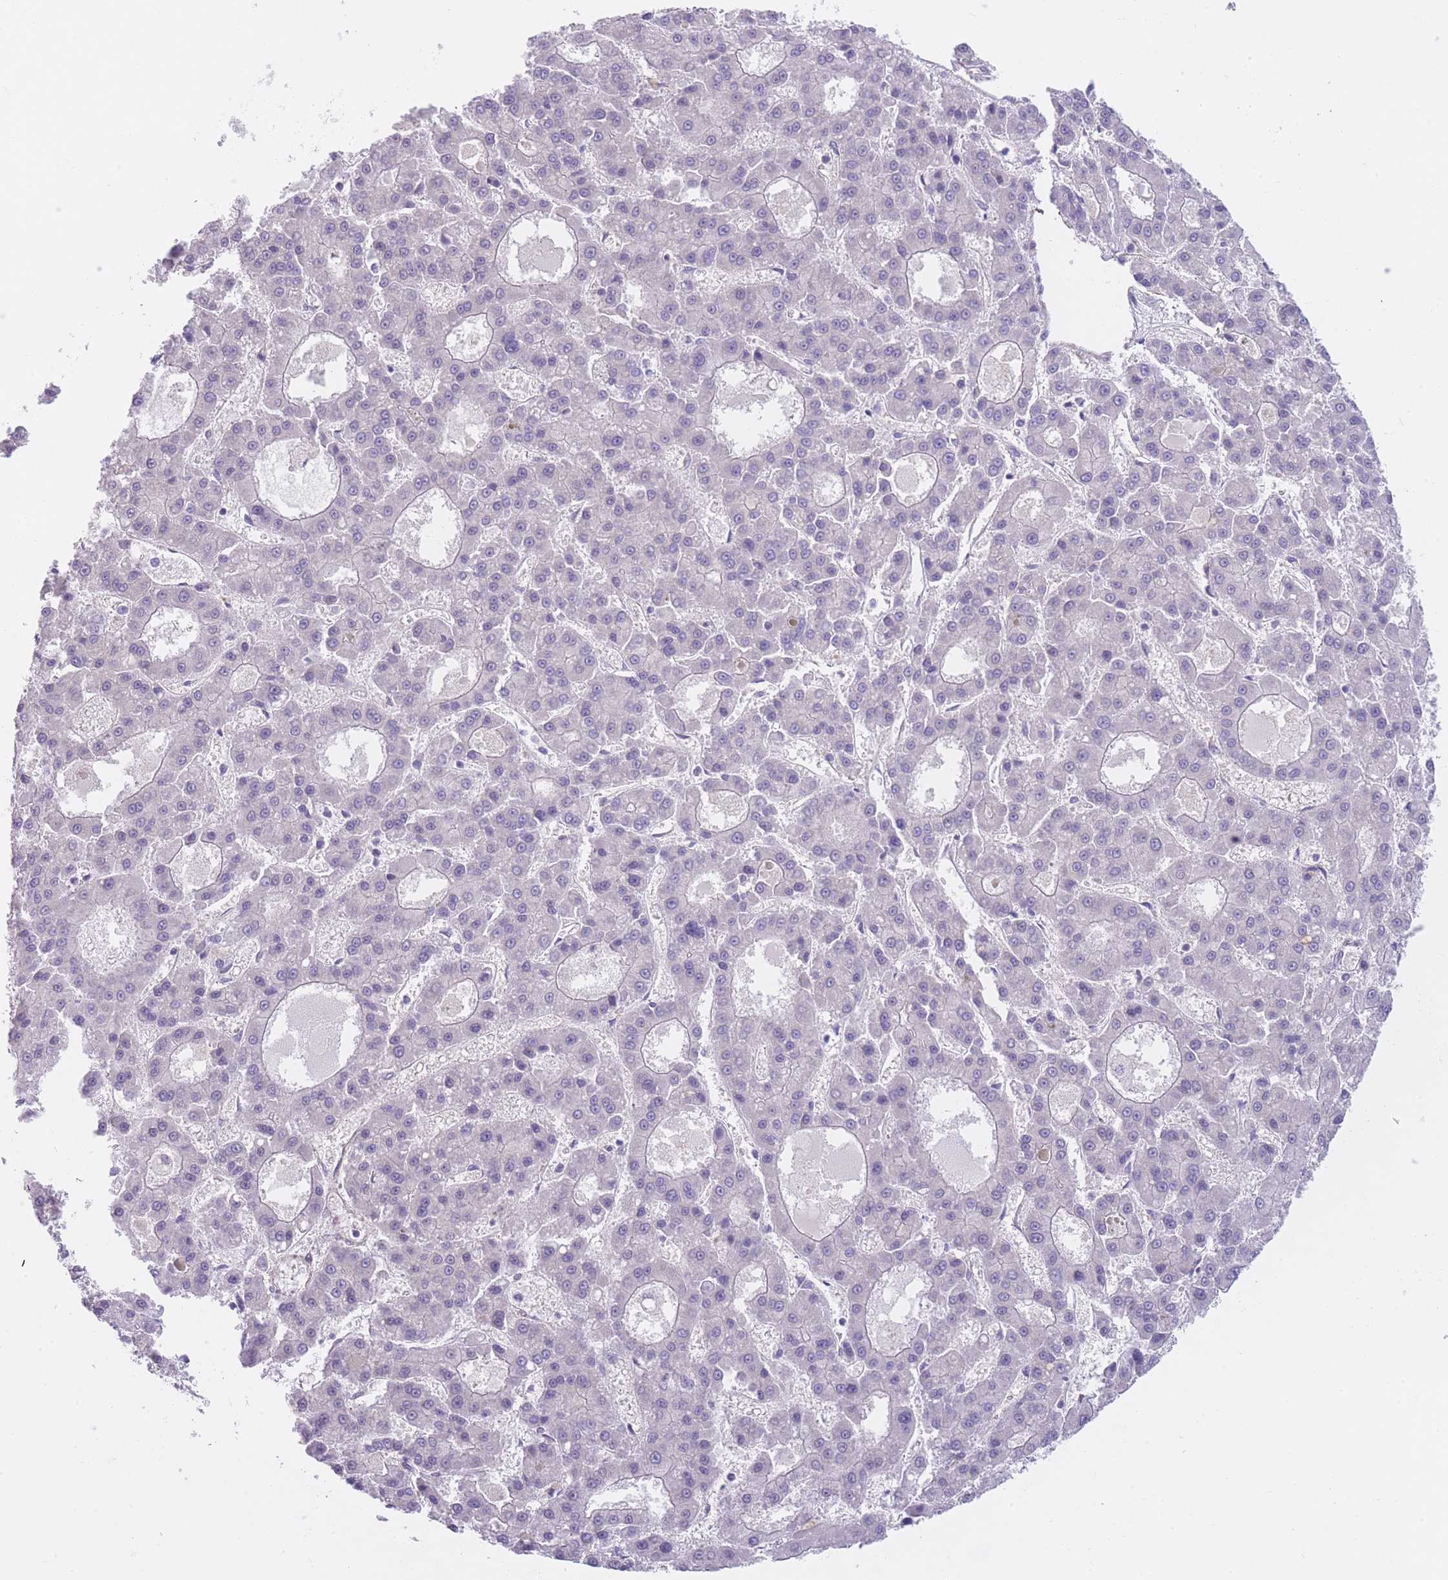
{"staining": {"intensity": "negative", "quantity": "none", "location": "none"}, "tissue": "liver cancer", "cell_type": "Tumor cells", "image_type": "cancer", "snomed": [{"axis": "morphology", "description": "Carcinoma, Hepatocellular, NOS"}, {"axis": "topography", "description": "Liver"}], "caption": "The immunohistochemistry image has no significant expression in tumor cells of hepatocellular carcinoma (liver) tissue.", "gene": "QTRT1", "patient": {"sex": "male", "age": 70}}